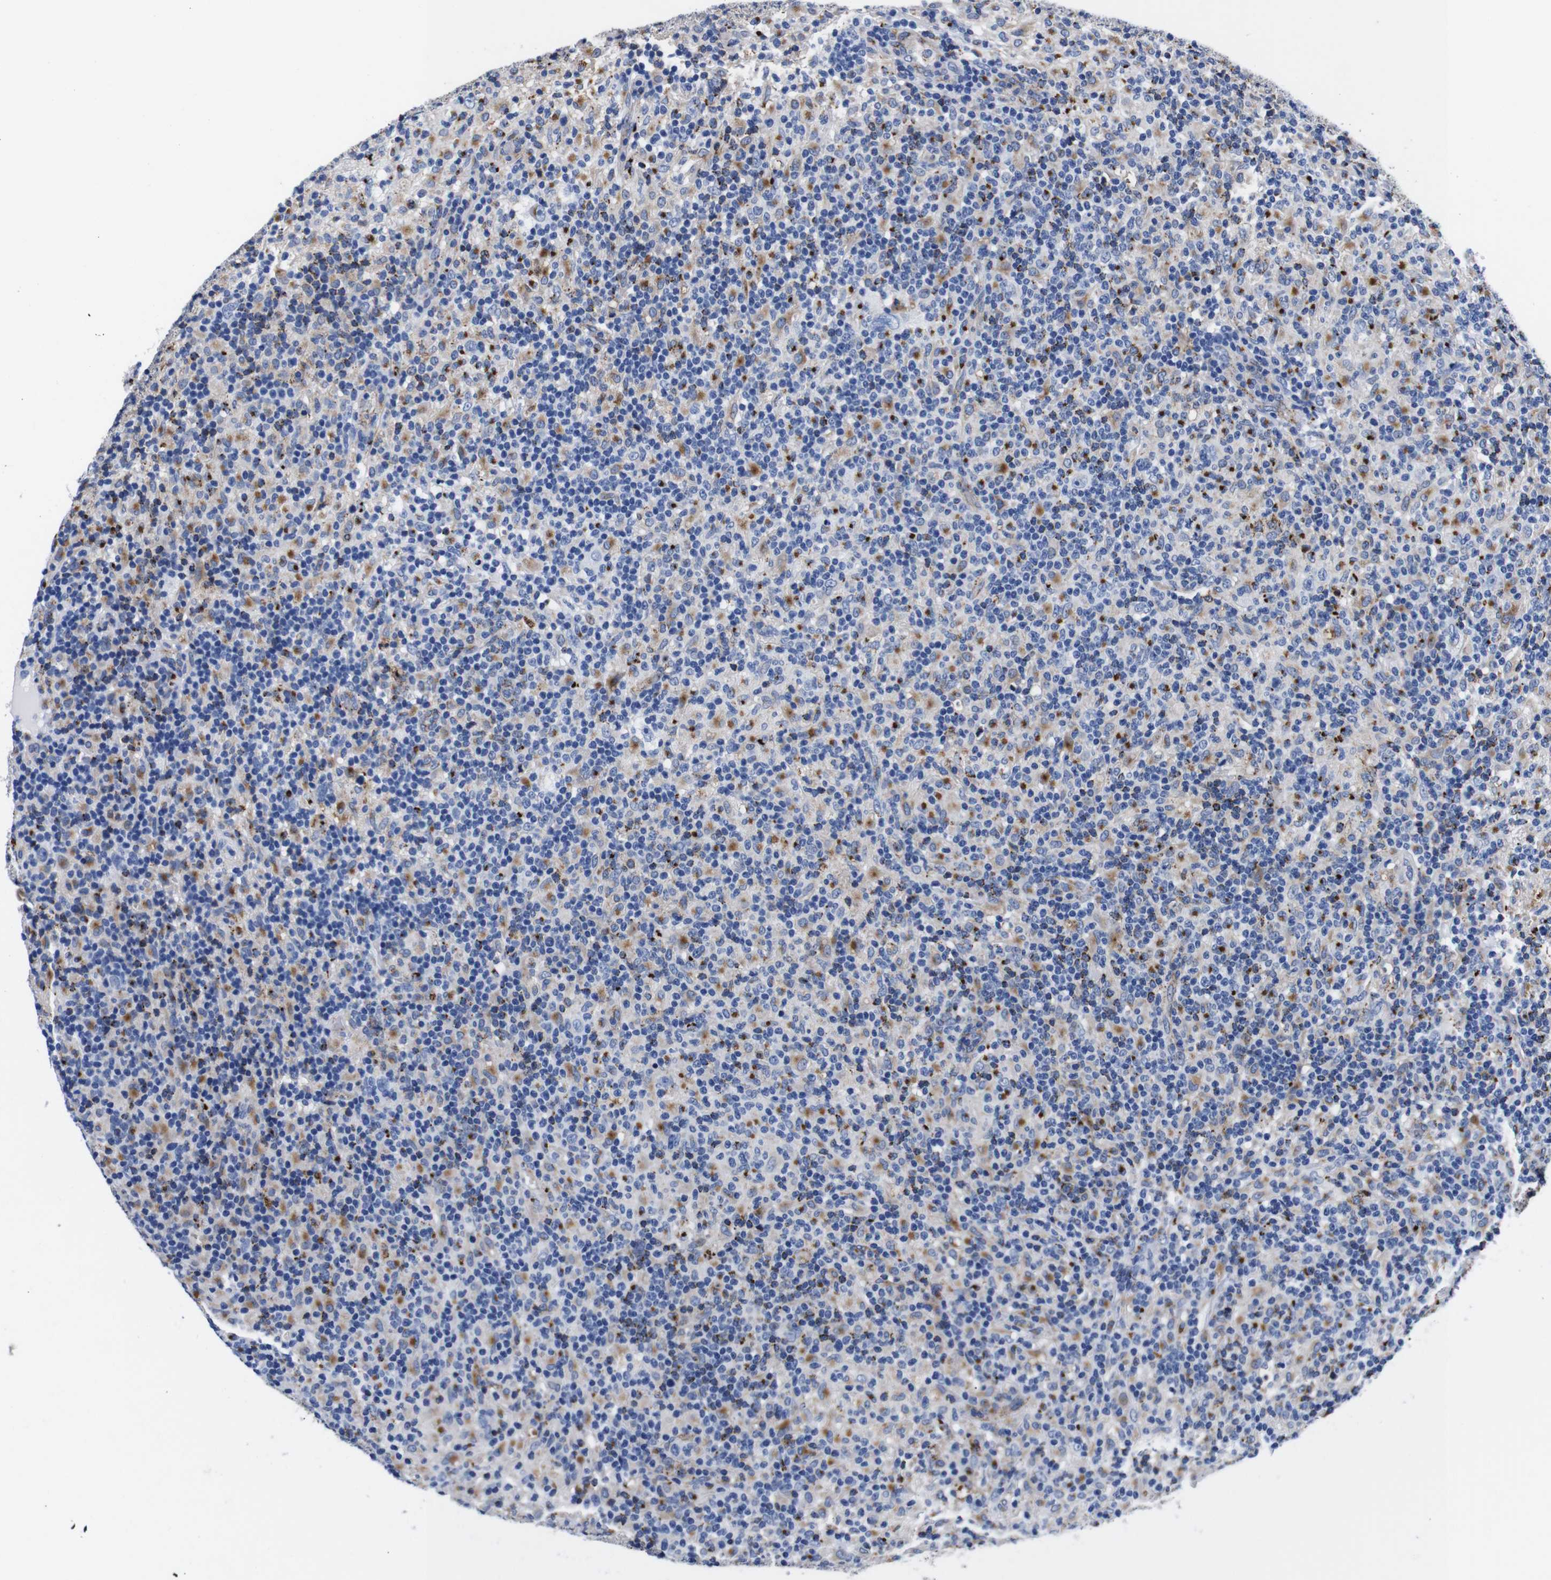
{"staining": {"intensity": "negative", "quantity": "none", "location": "none"}, "tissue": "lymphoma", "cell_type": "Tumor cells", "image_type": "cancer", "snomed": [{"axis": "morphology", "description": "Hodgkin's disease, NOS"}, {"axis": "topography", "description": "Lymph node"}], "caption": "Photomicrograph shows no significant protein positivity in tumor cells of Hodgkin's disease. (Brightfield microscopy of DAB immunohistochemistry (IHC) at high magnification).", "gene": "HLA-DMB", "patient": {"sex": "male", "age": 70}}